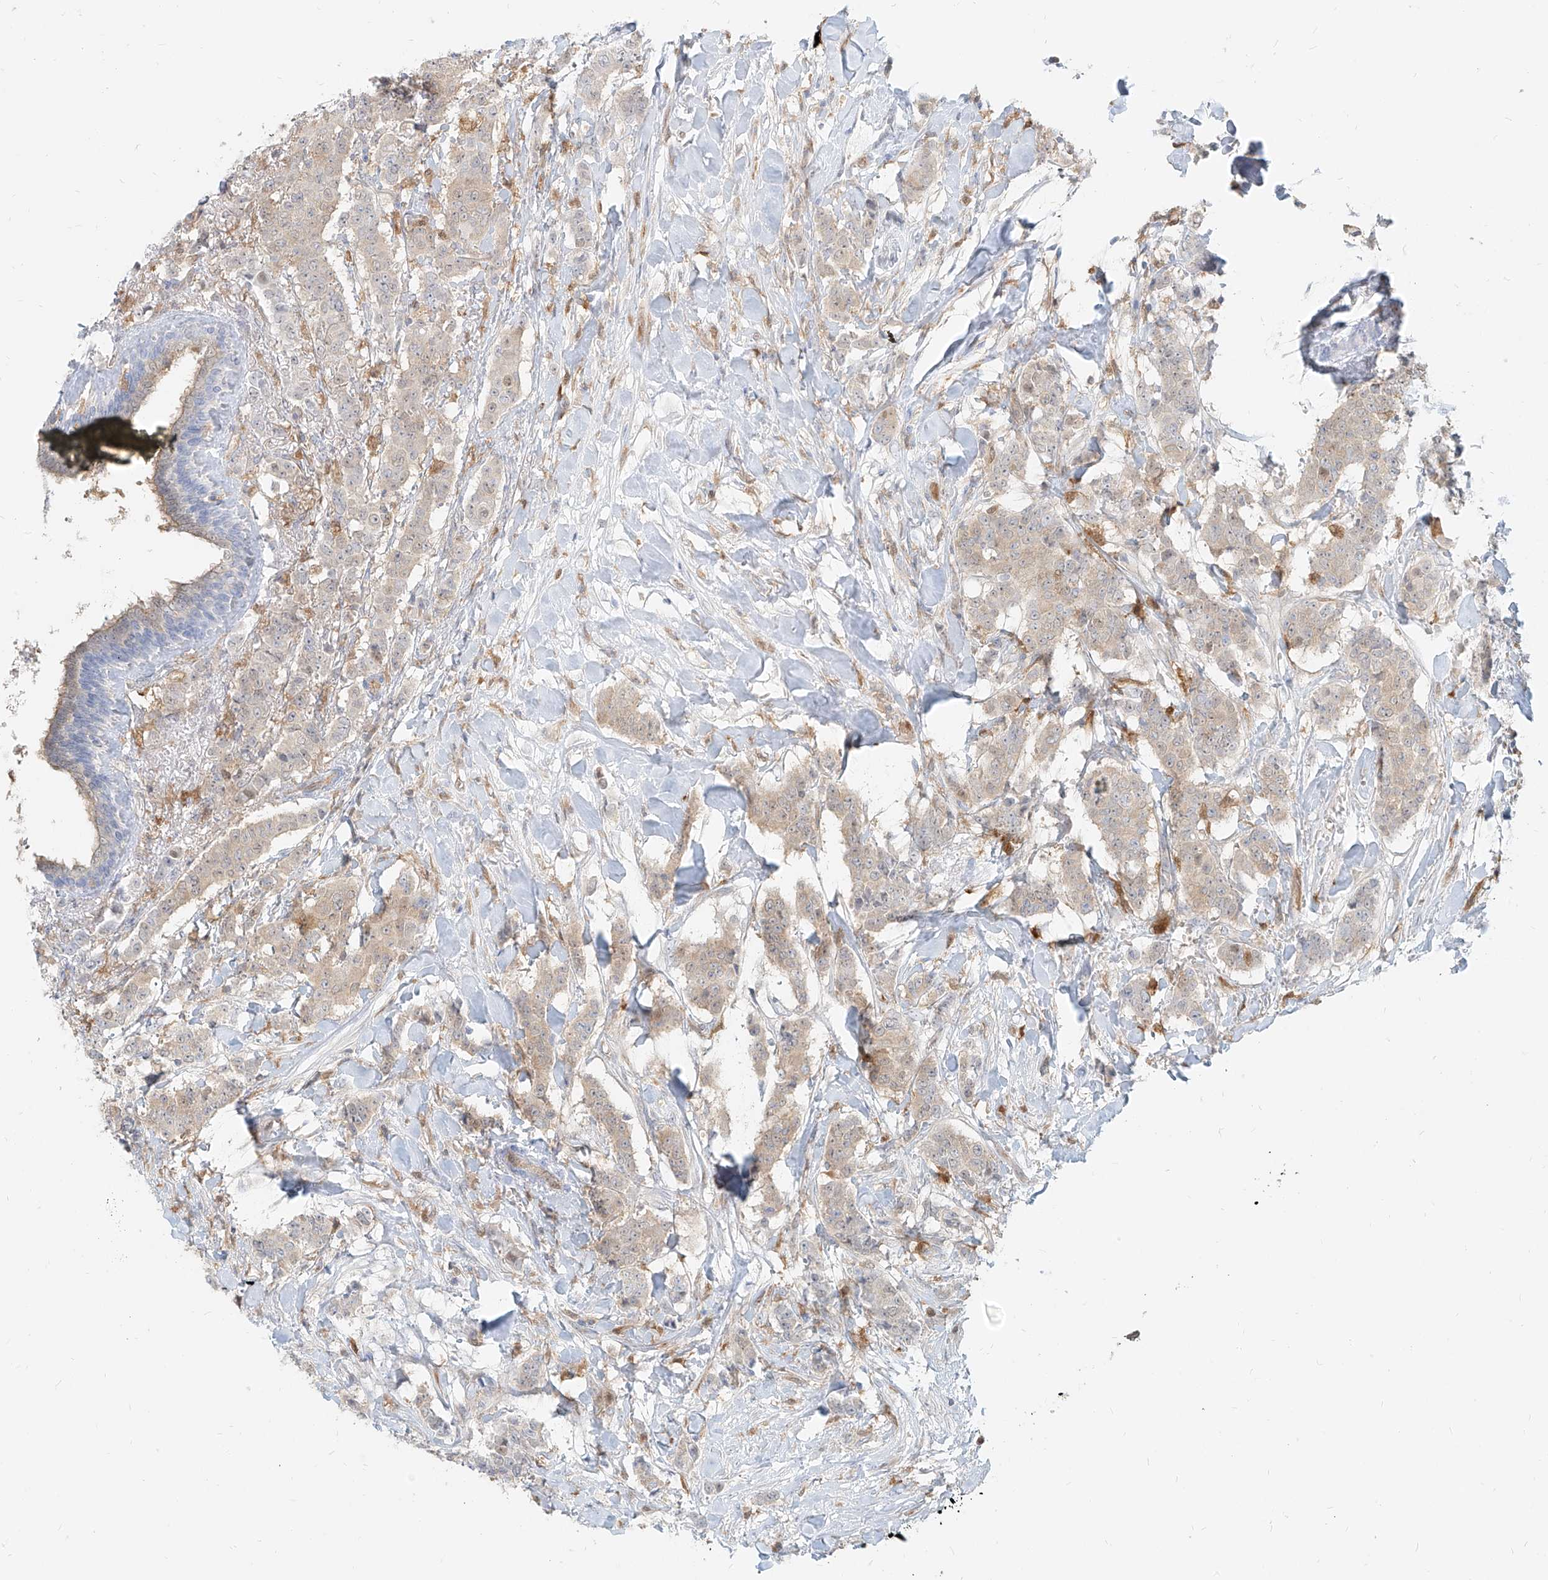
{"staining": {"intensity": "weak", "quantity": "<25%", "location": "cytoplasmic/membranous"}, "tissue": "breast cancer", "cell_type": "Tumor cells", "image_type": "cancer", "snomed": [{"axis": "morphology", "description": "Duct carcinoma"}, {"axis": "topography", "description": "Breast"}], "caption": "Immunohistochemistry photomicrograph of neoplastic tissue: breast cancer stained with DAB (3,3'-diaminobenzidine) shows no significant protein staining in tumor cells. The staining is performed using DAB brown chromogen with nuclei counter-stained in using hematoxylin.", "gene": "PGD", "patient": {"sex": "female", "age": 40}}